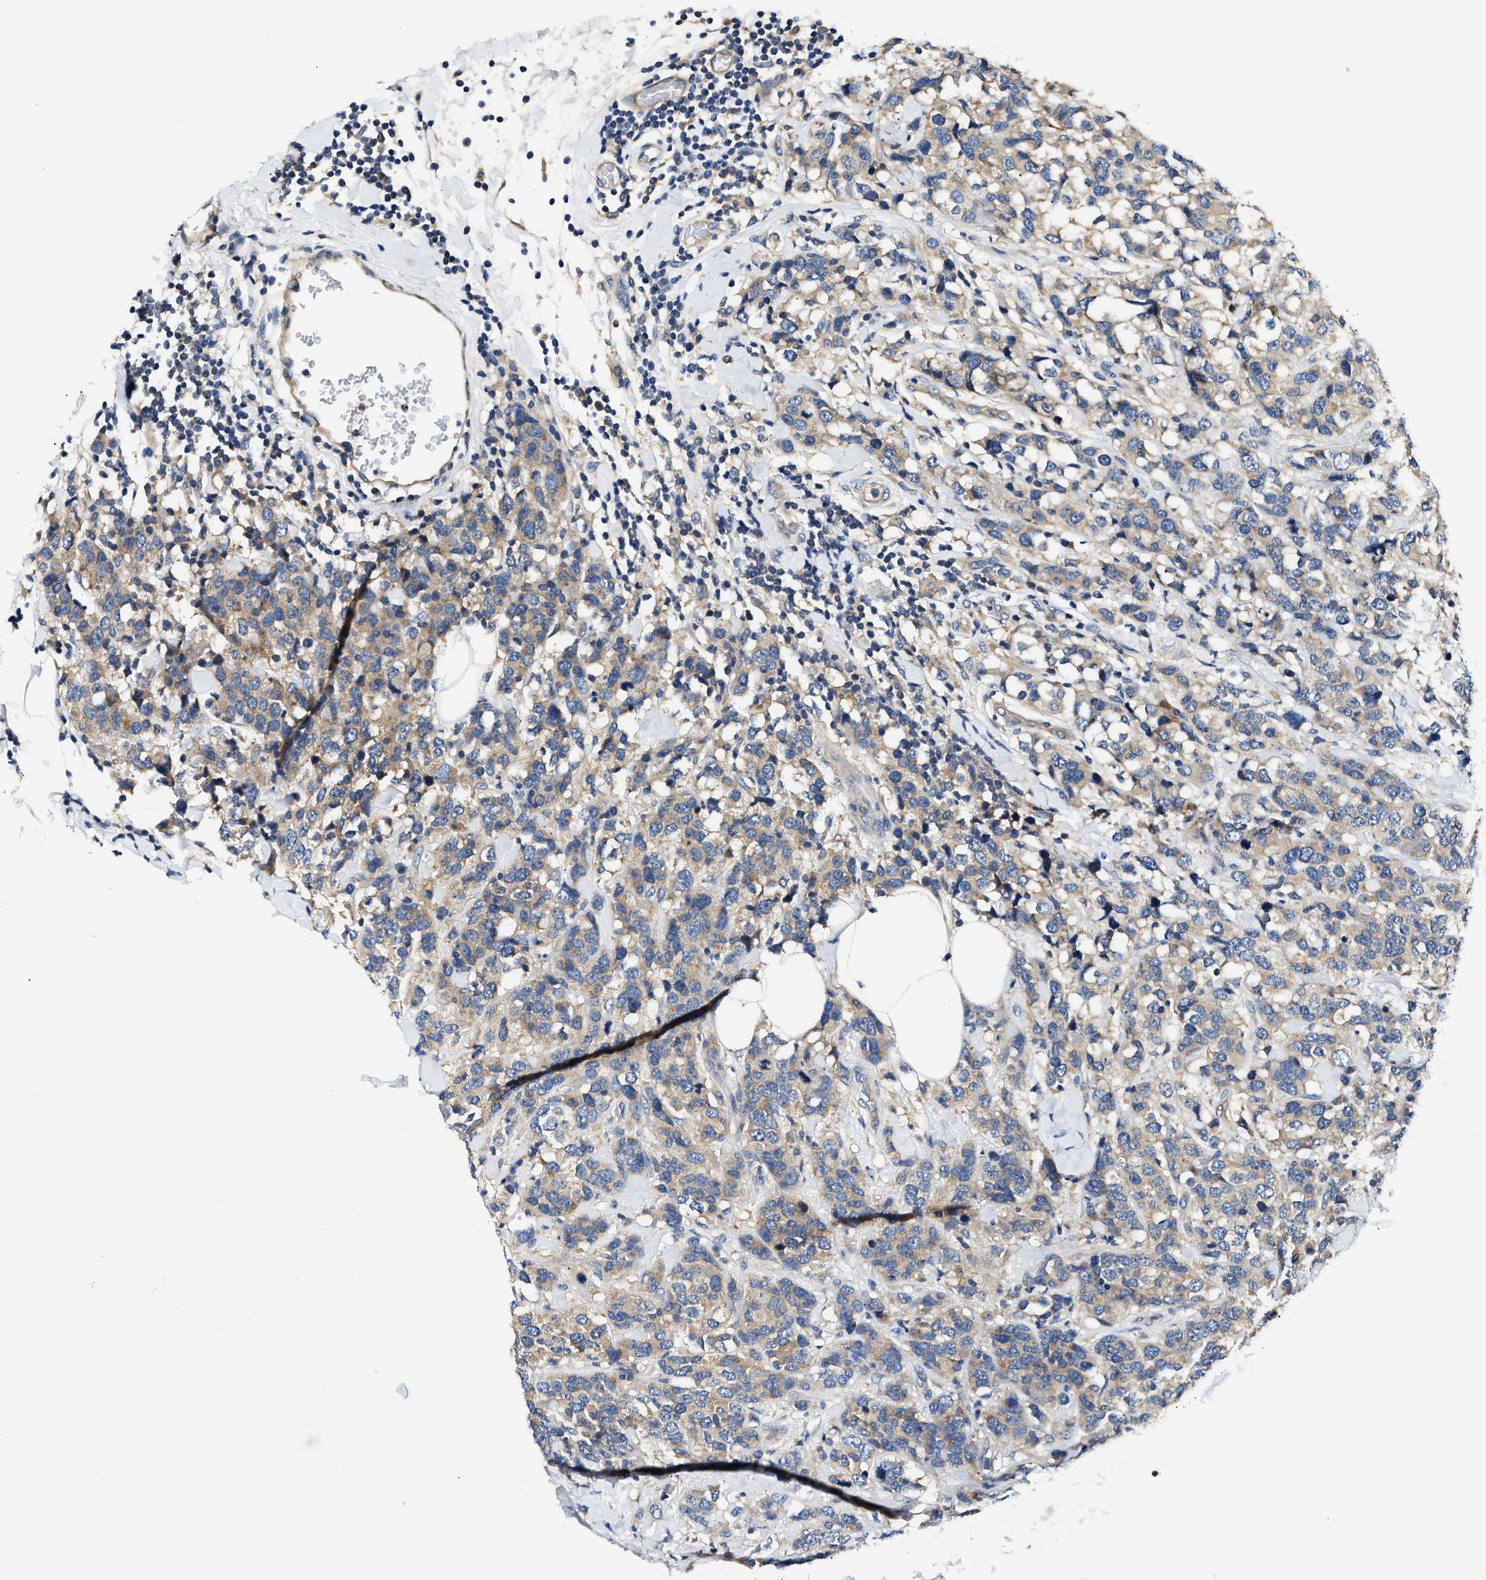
{"staining": {"intensity": "weak", "quantity": "25%-75%", "location": "cytoplasmic/membranous"}, "tissue": "breast cancer", "cell_type": "Tumor cells", "image_type": "cancer", "snomed": [{"axis": "morphology", "description": "Lobular carcinoma"}, {"axis": "topography", "description": "Breast"}], "caption": "An image of lobular carcinoma (breast) stained for a protein shows weak cytoplasmic/membranous brown staining in tumor cells. (Stains: DAB (3,3'-diaminobenzidine) in brown, nuclei in blue, Microscopy: brightfield microscopy at high magnification).", "gene": "FAM185A", "patient": {"sex": "female", "age": 59}}